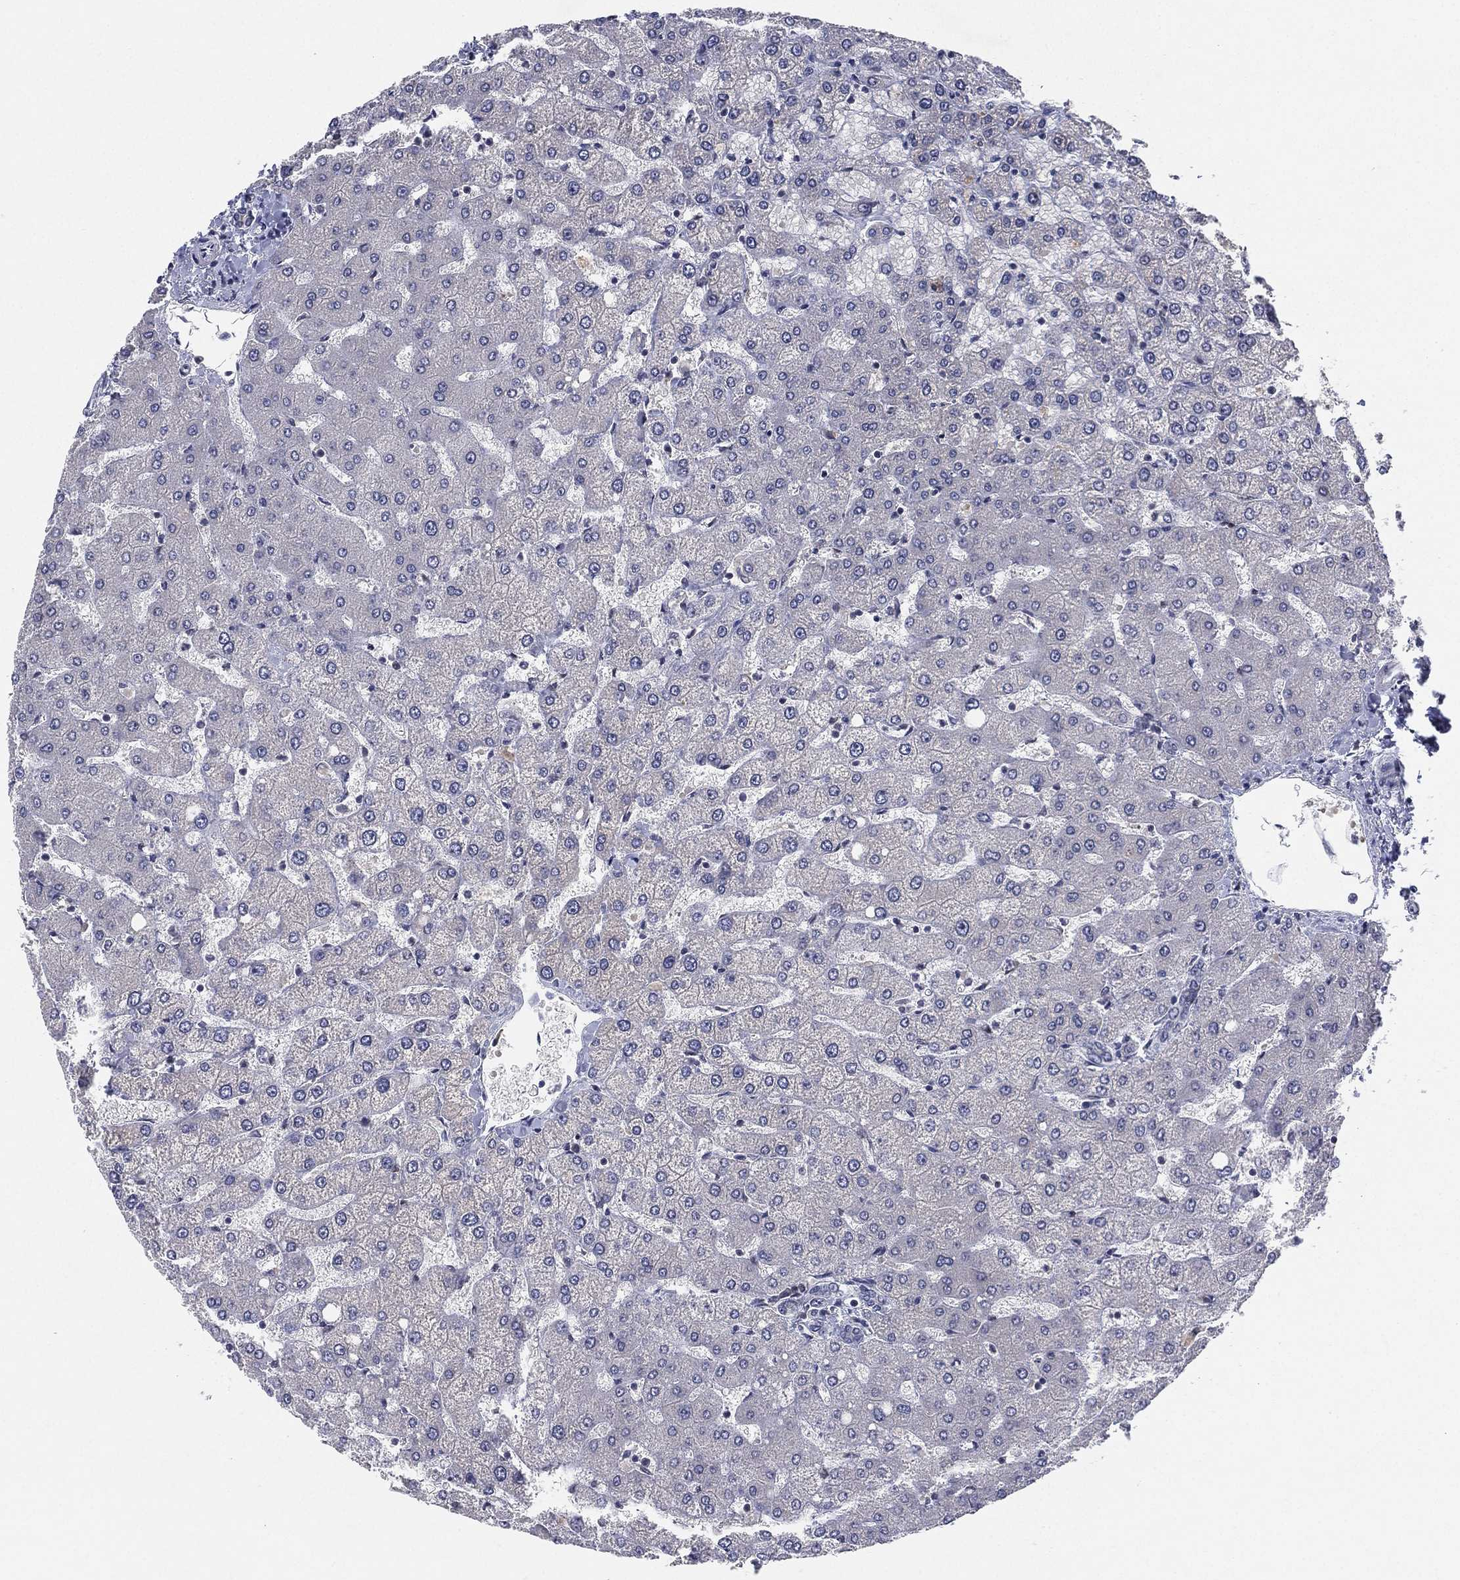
{"staining": {"intensity": "negative", "quantity": "none", "location": "none"}, "tissue": "liver", "cell_type": "Cholangiocytes", "image_type": "normal", "snomed": [{"axis": "morphology", "description": "Normal tissue, NOS"}, {"axis": "topography", "description": "Liver"}], "caption": "Immunohistochemistry micrograph of benign liver: liver stained with DAB reveals no significant protein staining in cholangiocytes. (Brightfield microscopy of DAB (3,3'-diaminobenzidine) IHC at high magnification).", "gene": "DGCR8", "patient": {"sex": "female", "age": 54}}